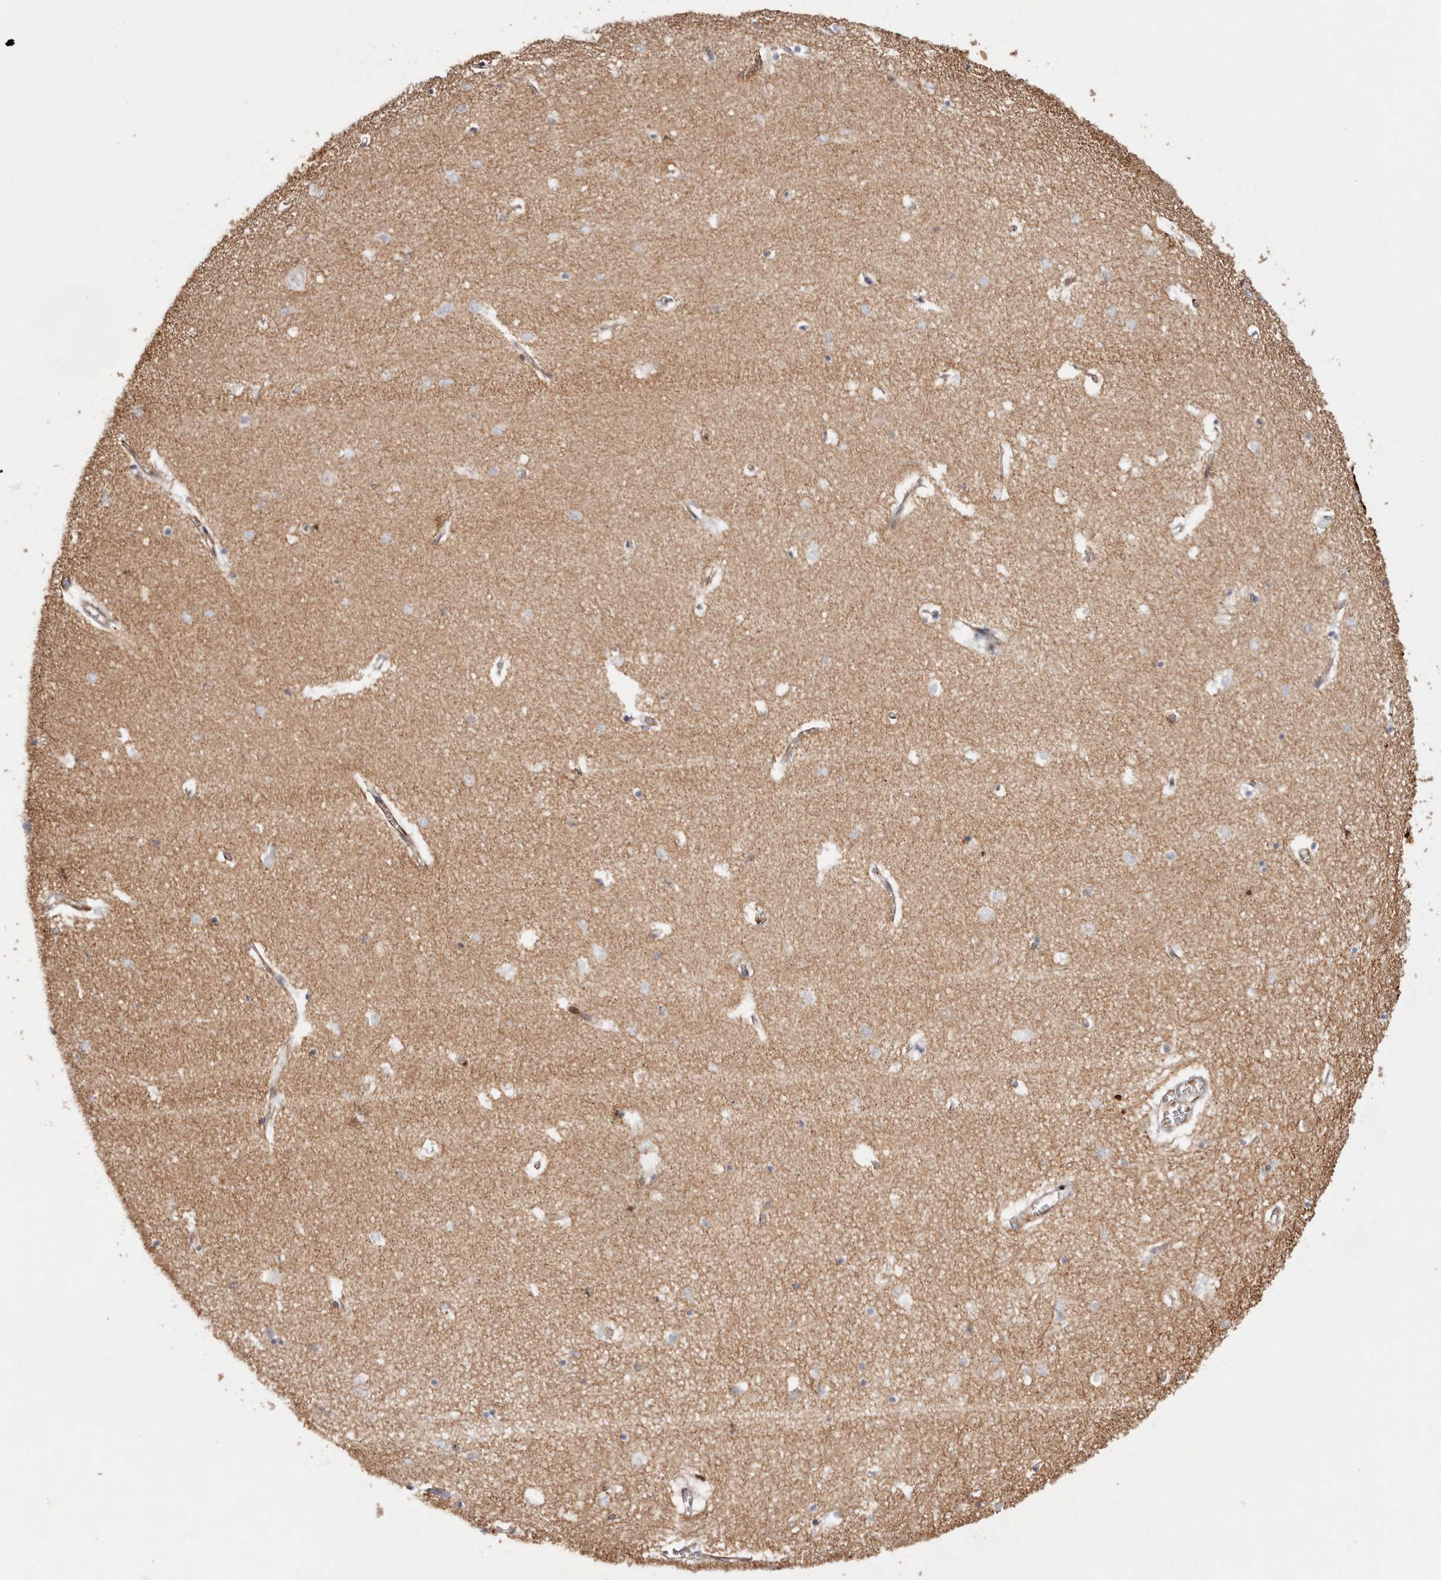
{"staining": {"intensity": "weak", "quantity": "25%-75%", "location": "cytoplasmic/membranous"}, "tissue": "hippocampus", "cell_type": "Glial cells", "image_type": "normal", "snomed": [{"axis": "morphology", "description": "Normal tissue, NOS"}, {"axis": "topography", "description": "Hippocampus"}], "caption": "Glial cells display low levels of weak cytoplasmic/membranous positivity in approximately 25%-75% of cells in benign hippocampus. (IHC, brightfield microscopy, high magnification).", "gene": "PTPN22", "patient": {"sex": "female", "age": 64}}